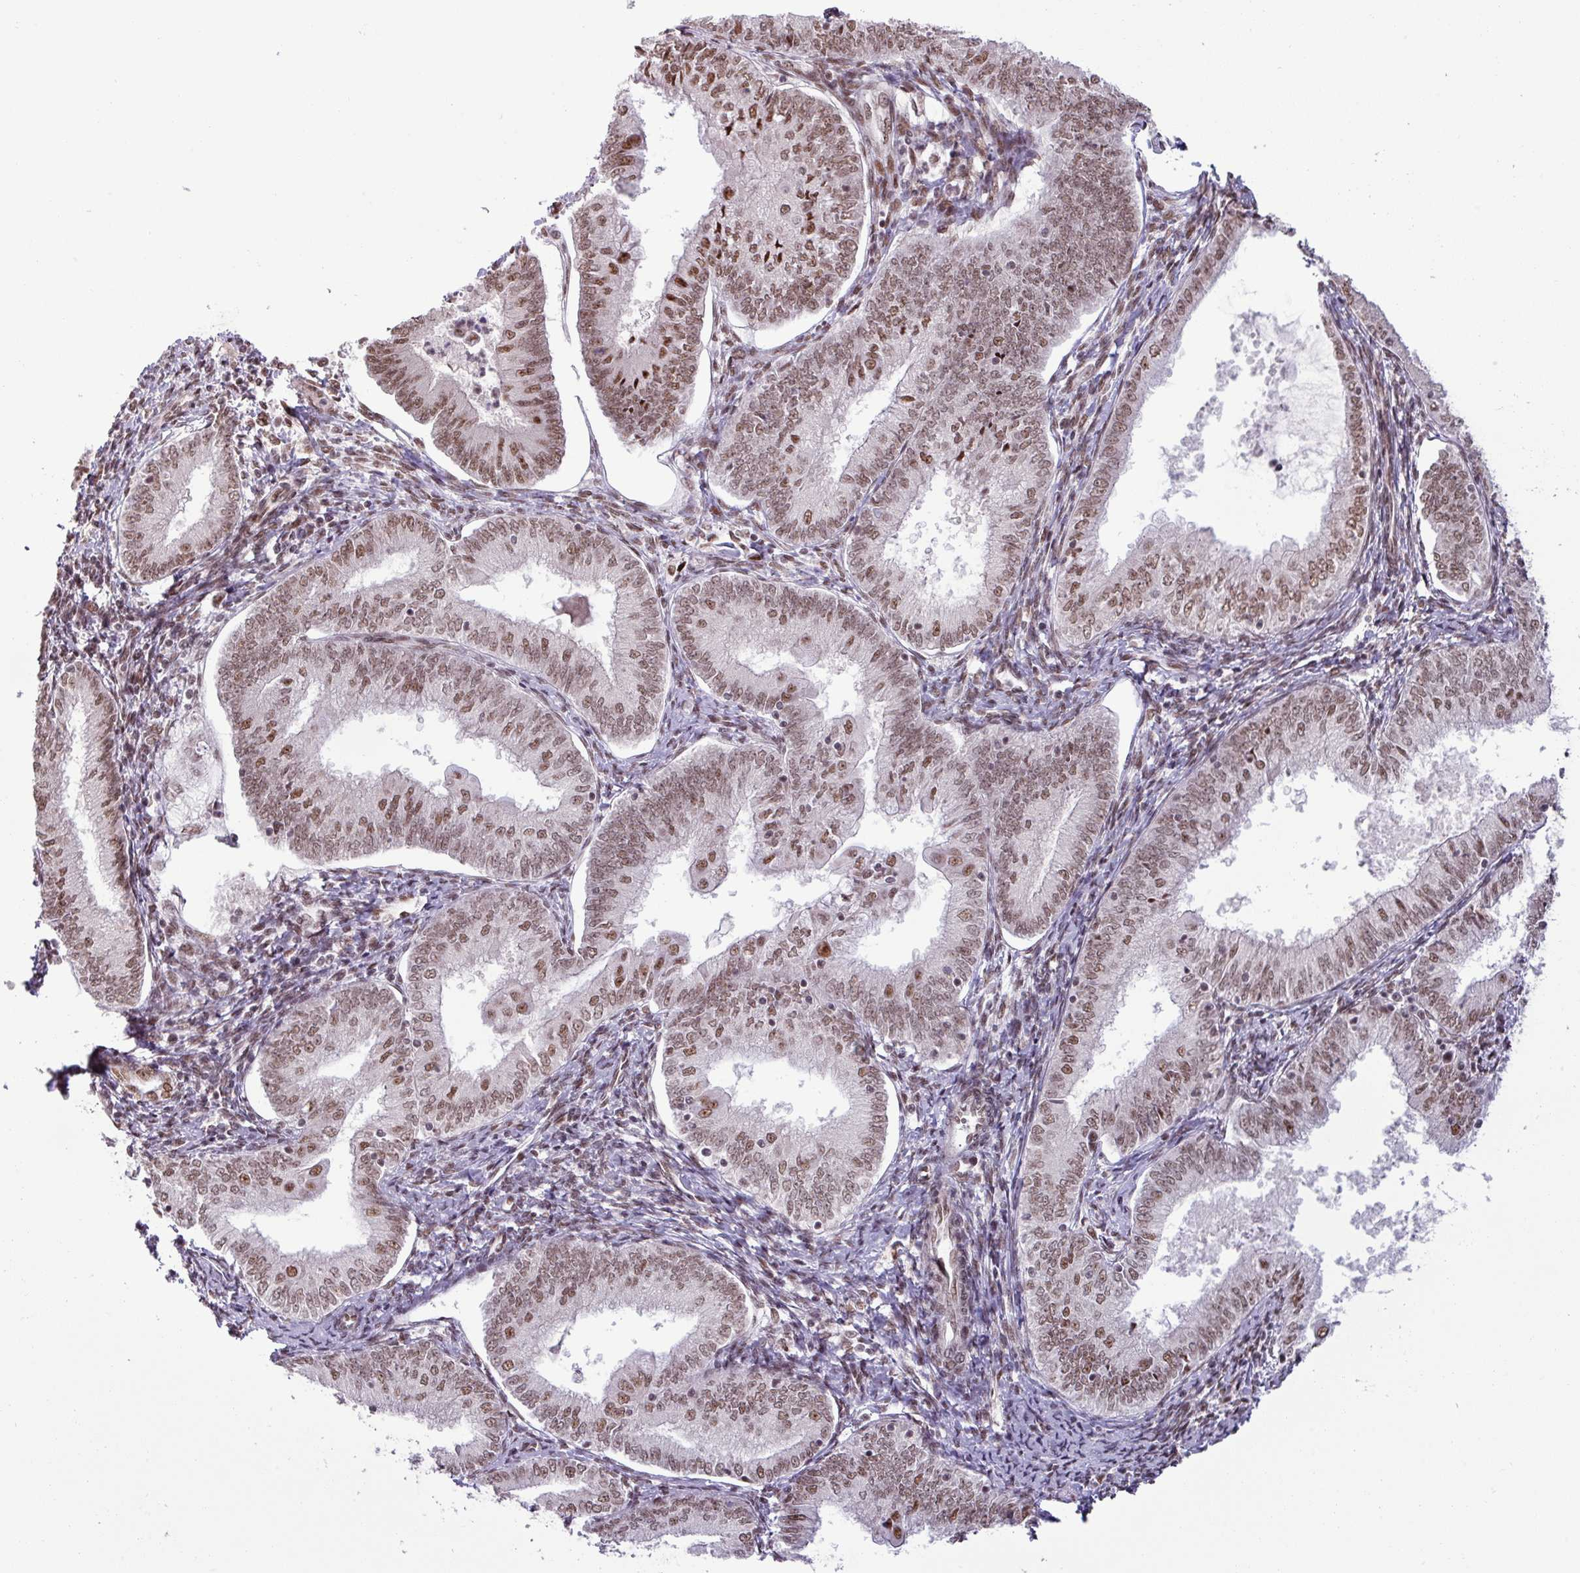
{"staining": {"intensity": "moderate", "quantity": ">75%", "location": "nuclear"}, "tissue": "endometrial cancer", "cell_type": "Tumor cells", "image_type": "cancer", "snomed": [{"axis": "morphology", "description": "Adenocarcinoma, NOS"}, {"axis": "topography", "description": "Endometrium"}], "caption": "A photomicrograph of endometrial cancer (adenocarcinoma) stained for a protein demonstrates moderate nuclear brown staining in tumor cells. (brown staining indicates protein expression, while blue staining denotes nuclei).", "gene": "PTPN20", "patient": {"sex": "female", "age": 55}}